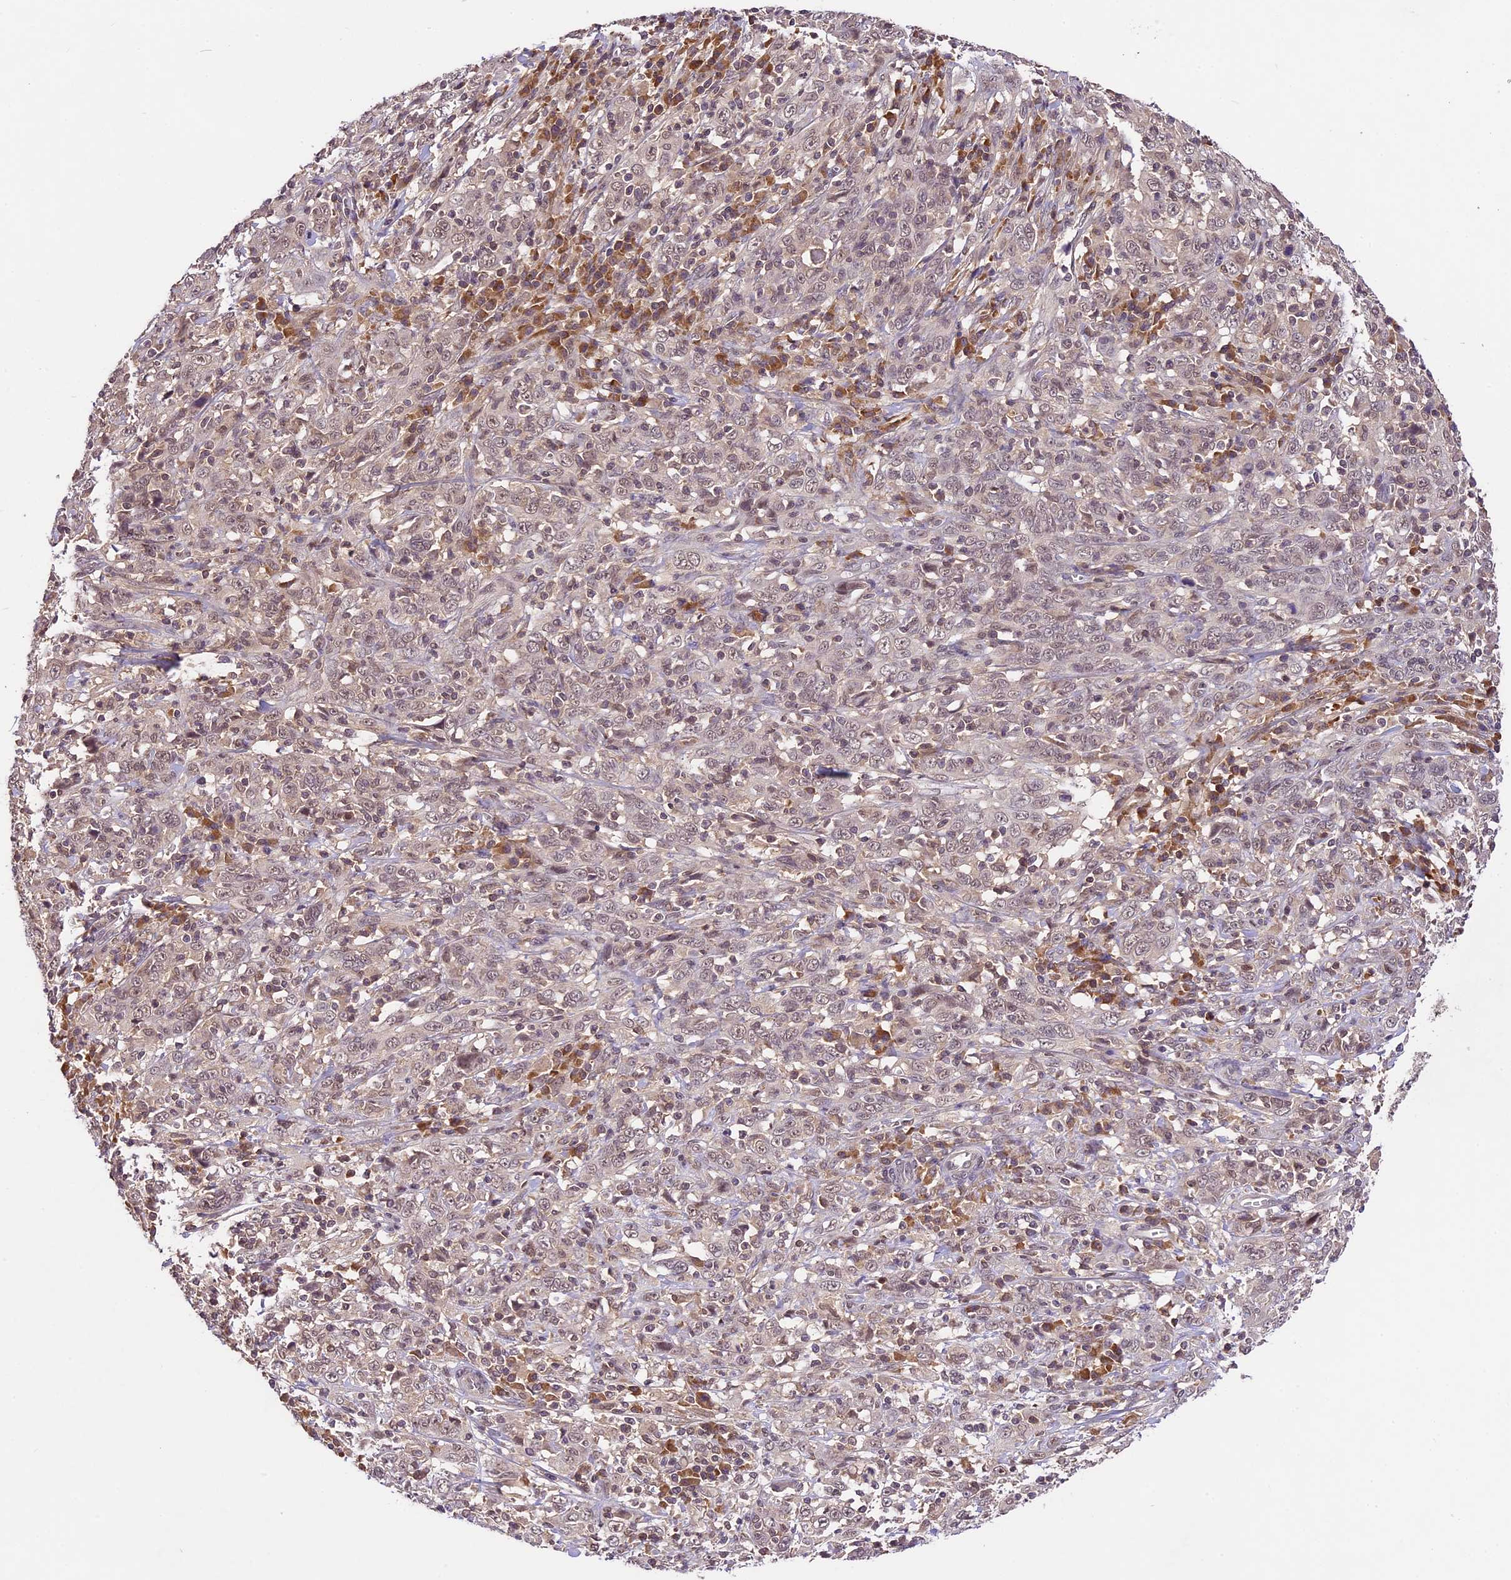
{"staining": {"intensity": "weak", "quantity": "25%-75%", "location": "nuclear"}, "tissue": "cervical cancer", "cell_type": "Tumor cells", "image_type": "cancer", "snomed": [{"axis": "morphology", "description": "Squamous cell carcinoma, NOS"}, {"axis": "topography", "description": "Cervix"}], "caption": "About 25%-75% of tumor cells in squamous cell carcinoma (cervical) reveal weak nuclear protein staining as visualized by brown immunohistochemical staining.", "gene": "ATP10A", "patient": {"sex": "female", "age": 46}}